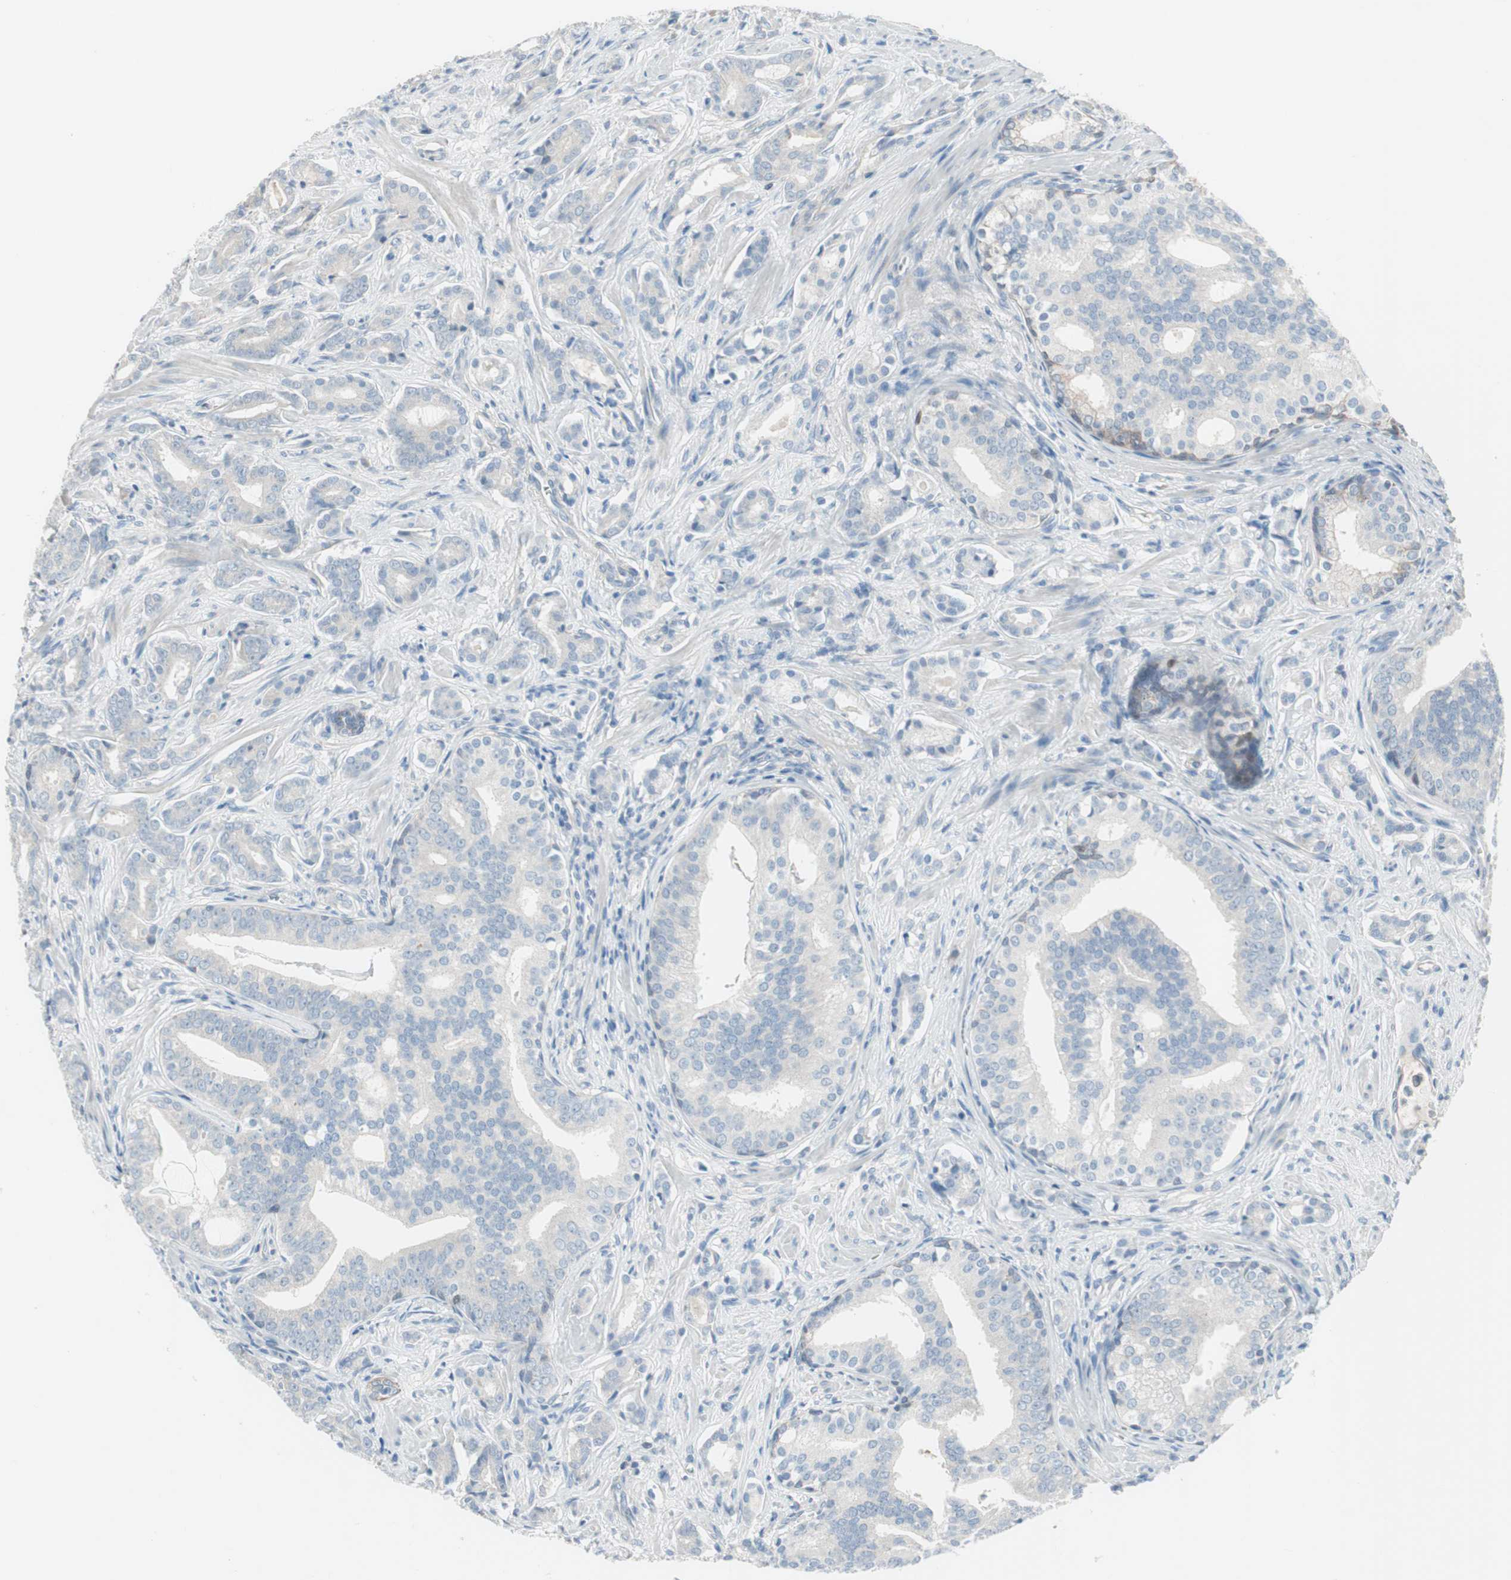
{"staining": {"intensity": "negative", "quantity": "none", "location": "none"}, "tissue": "prostate cancer", "cell_type": "Tumor cells", "image_type": "cancer", "snomed": [{"axis": "morphology", "description": "Adenocarcinoma, Low grade"}, {"axis": "topography", "description": "Prostate"}], "caption": "This is an immunohistochemistry micrograph of human adenocarcinoma (low-grade) (prostate). There is no staining in tumor cells.", "gene": "PRRG4", "patient": {"sex": "male", "age": 58}}